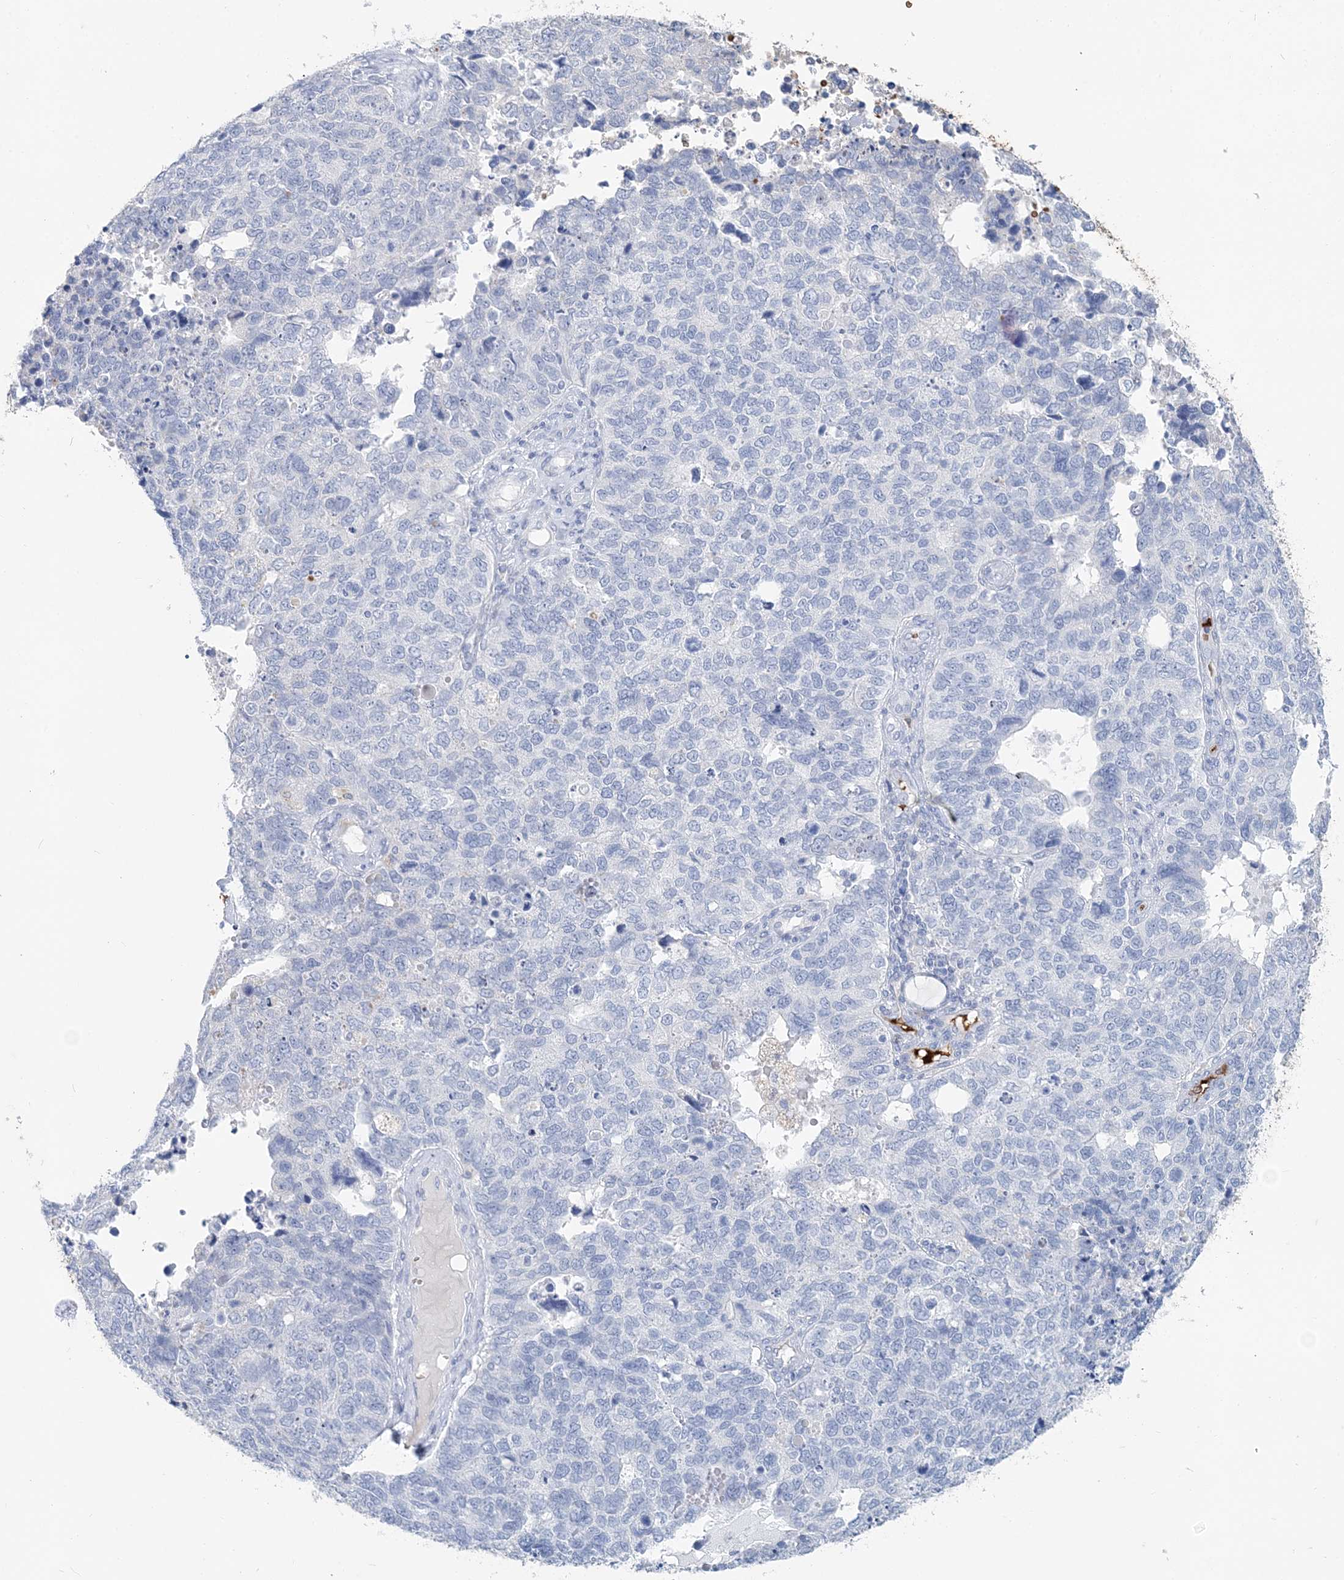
{"staining": {"intensity": "negative", "quantity": "none", "location": "none"}, "tissue": "cervical cancer", "cell_type": "Tumor cells", "image_type": "cancer", "snomed": [{"axis": "morphology", "description": "Squamous cell carcinoma, NOS"}, {"axis": "topography", "description": "Cervix"}], "caption": "This is an immunohistochemistry micrograph of squamous cell carcinoma (cervical). There is no staining in tumor cells.", "gene": "HBA2", "patient": {"sex": "female", "age": 63}}